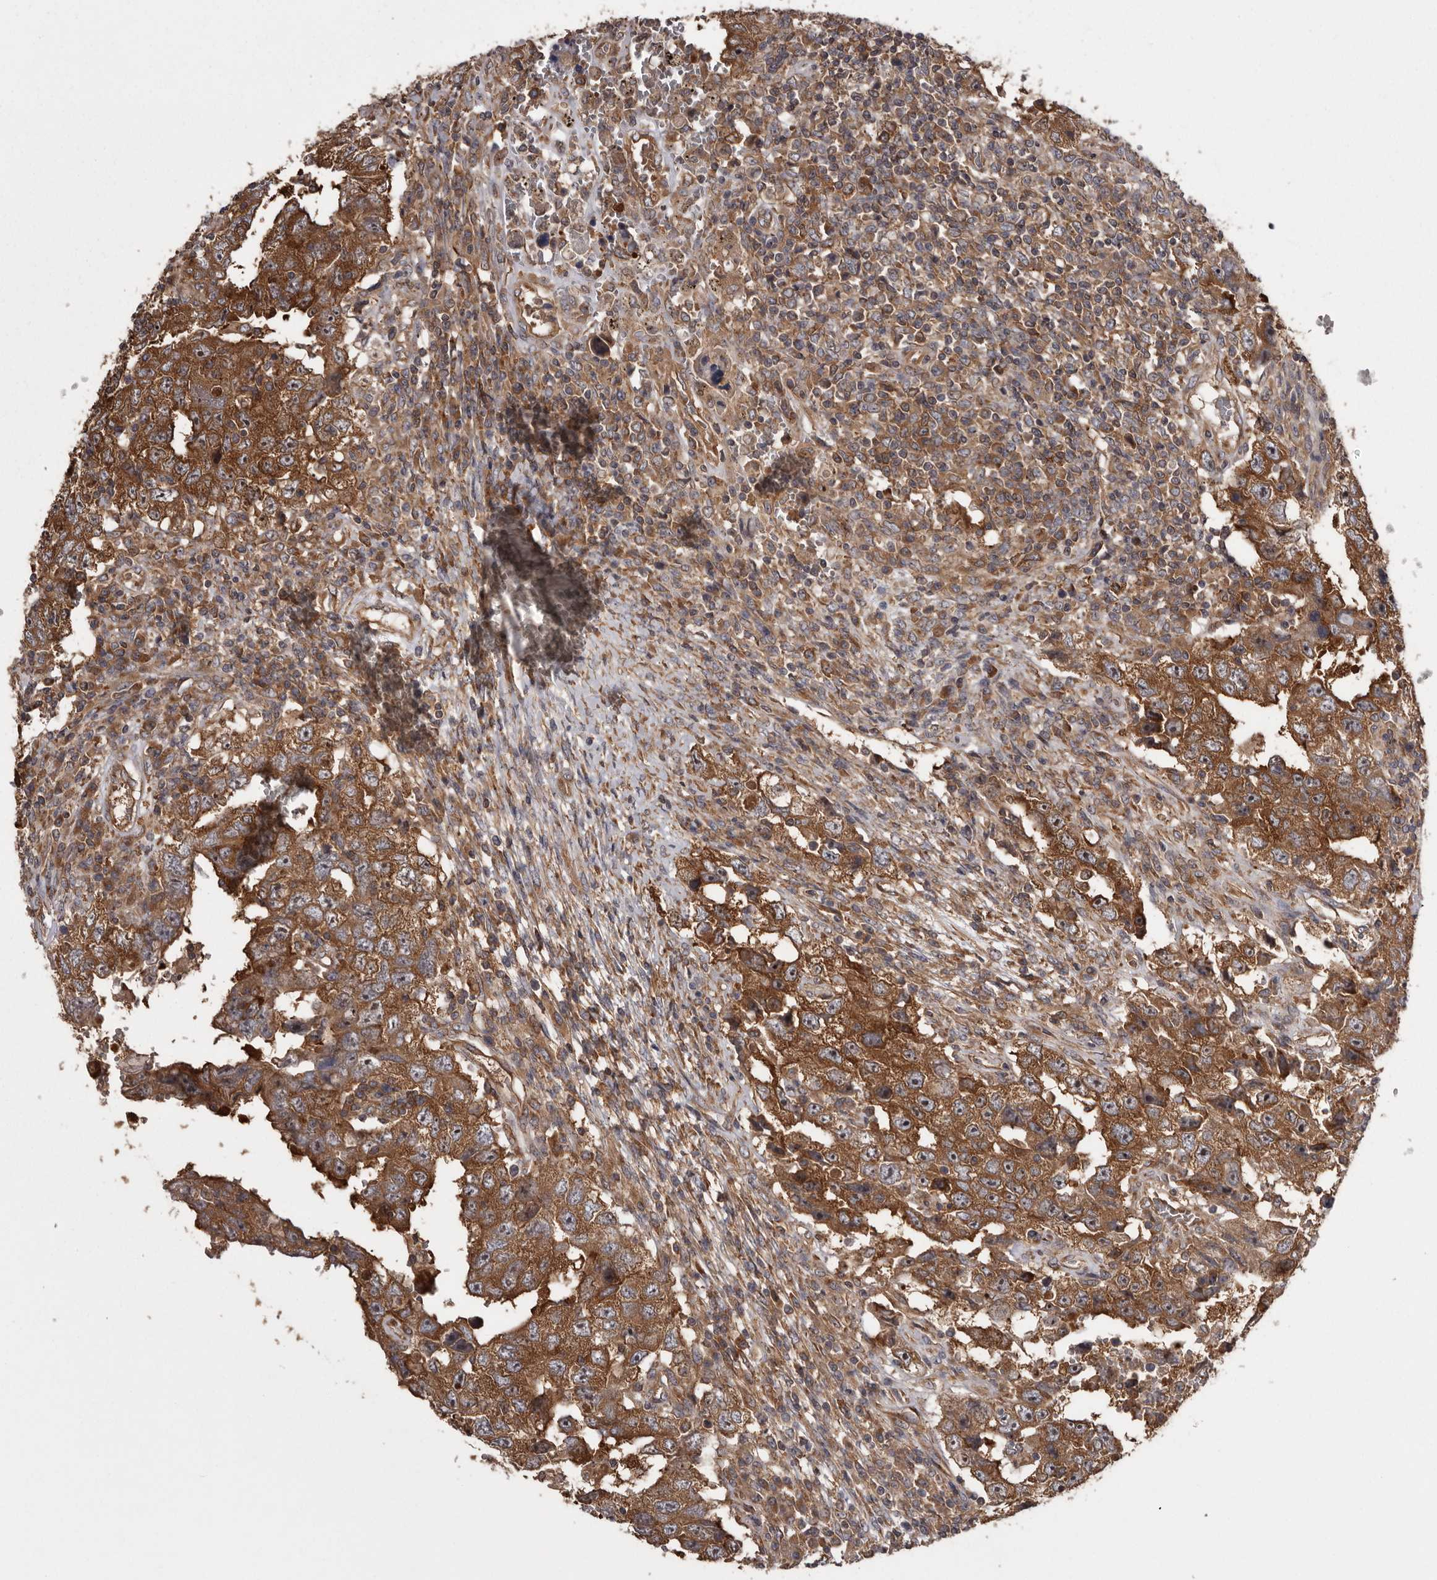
{"staining": {"intensity": "strong", "quantity": ">75%", "location": "cytoplasmic/membranous"}, "tissue": "testis cancer", "cell_type": "Tumor cells", "image_type": "cancer", "snomed": [{"axis": "morphology", "description": "Carcinoma, Embryonal, NOS"}, {"axis": "topography", "description": "Testis"}], "caption": "Testis cancer (embryonal carcinoma) stained with a brown dye demonstrates strong cytoplasmic/membranous positive expression in approximately >75% of tumor cells.", "gene": "DARS1", "patient": {"sex": "male", "age": 26}}